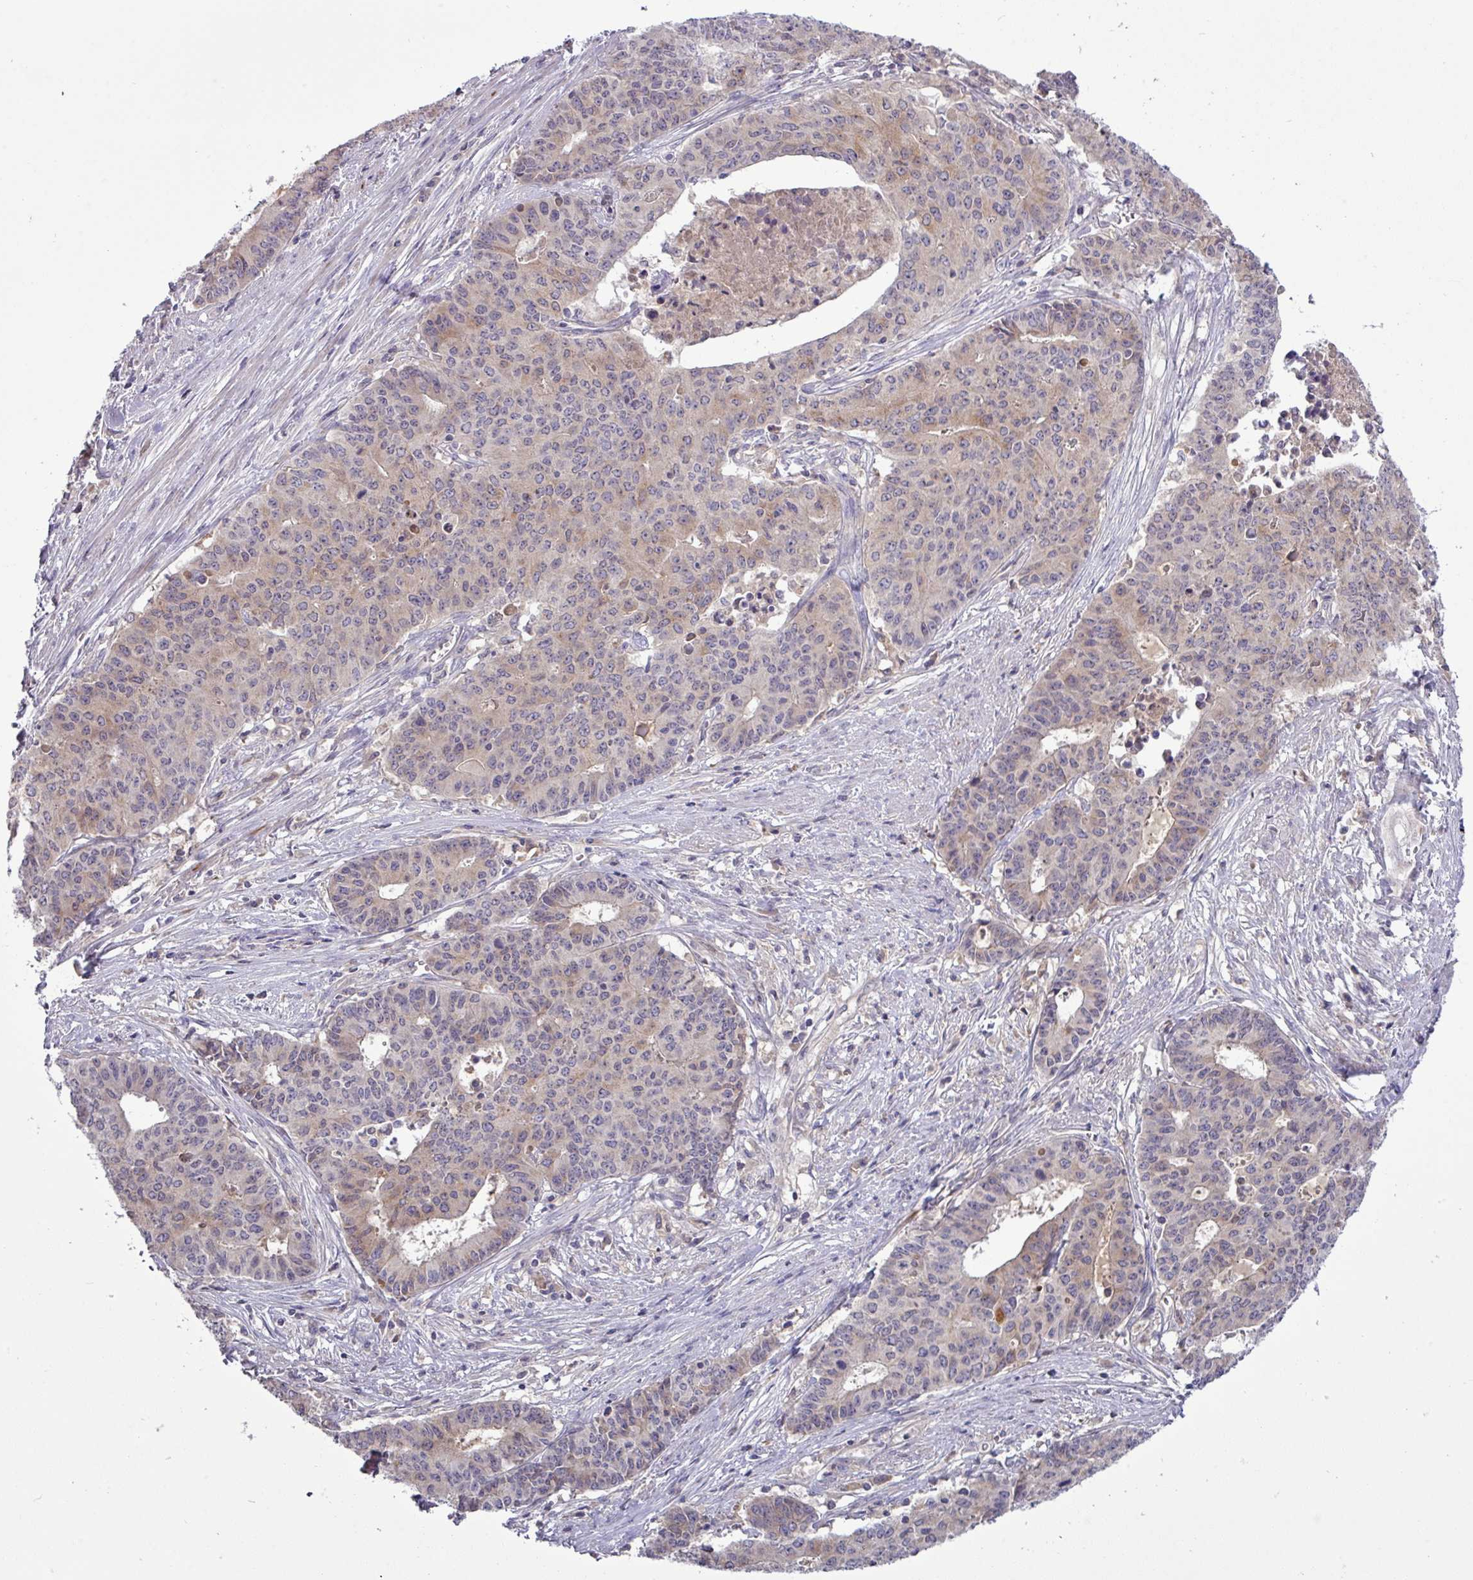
{"staining": {"intensity": "weak", "quantity": "25%-75%", "location": "cytoplasmic/membranous"}, "tissue": "endometrial cancer", "cell_type": "Tumor cells", "image_type": "cancer", "snomed": [{"axis": "morphology", "description": "Adenocarcinoma, NOS"}, {"axis": "topography", "description": "Endometrium"}], "caption": "This is an image of IHC staining of adenocarcinoma (endometrial), which shows weak staining in the cytoplasmic/membranous of tumor cells.", "gene": "TMEM62", "patient": {"sex": "female", "age": 59}}